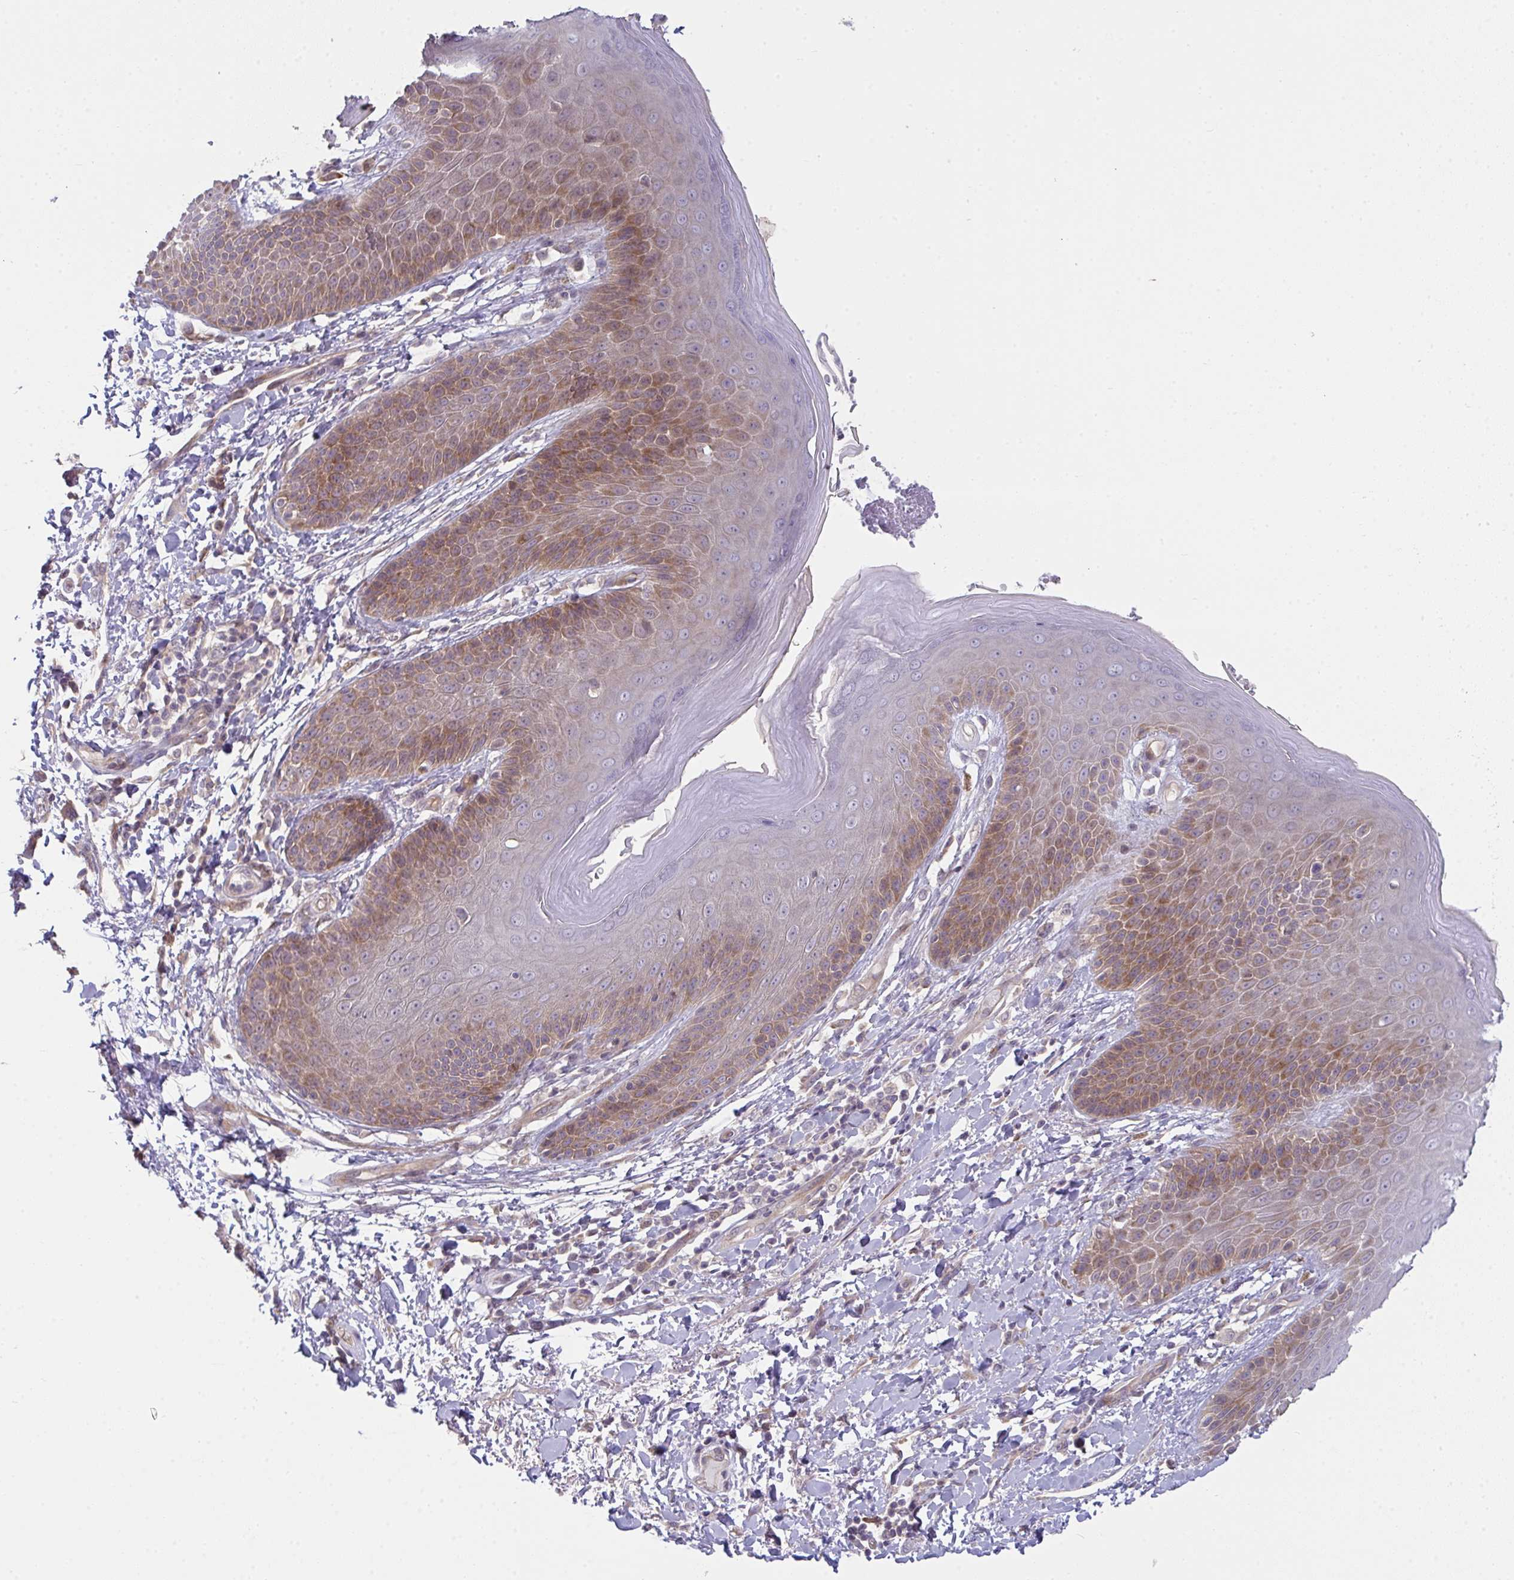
{"staining": {"intensity": "moderate", "quantity": "25%-75%", "location": "cytoplasmic/membranous"}, "tissue": "skin", "cell_type": "Epidermal cells", "image_type": "normal", "snomed": [{"axis": "morphology", "description": "Normal tissue, NOS"}, {"axis": "topography", "description": "Anal"}, {"axis": "topography", "description": "Peripheral nerve tissue"}], "caption": "IHC histopathology image of normal skin: human skin stained using immunohistochemistry reveals medium levels of moderate protein expression localized specifically in the cytoplasmic/membranous of epidermal cells, appearing as a cytoplasmic/membranous brown color.", "gene": "CASP9", "patient": {"sex": "male", "age": 51}}